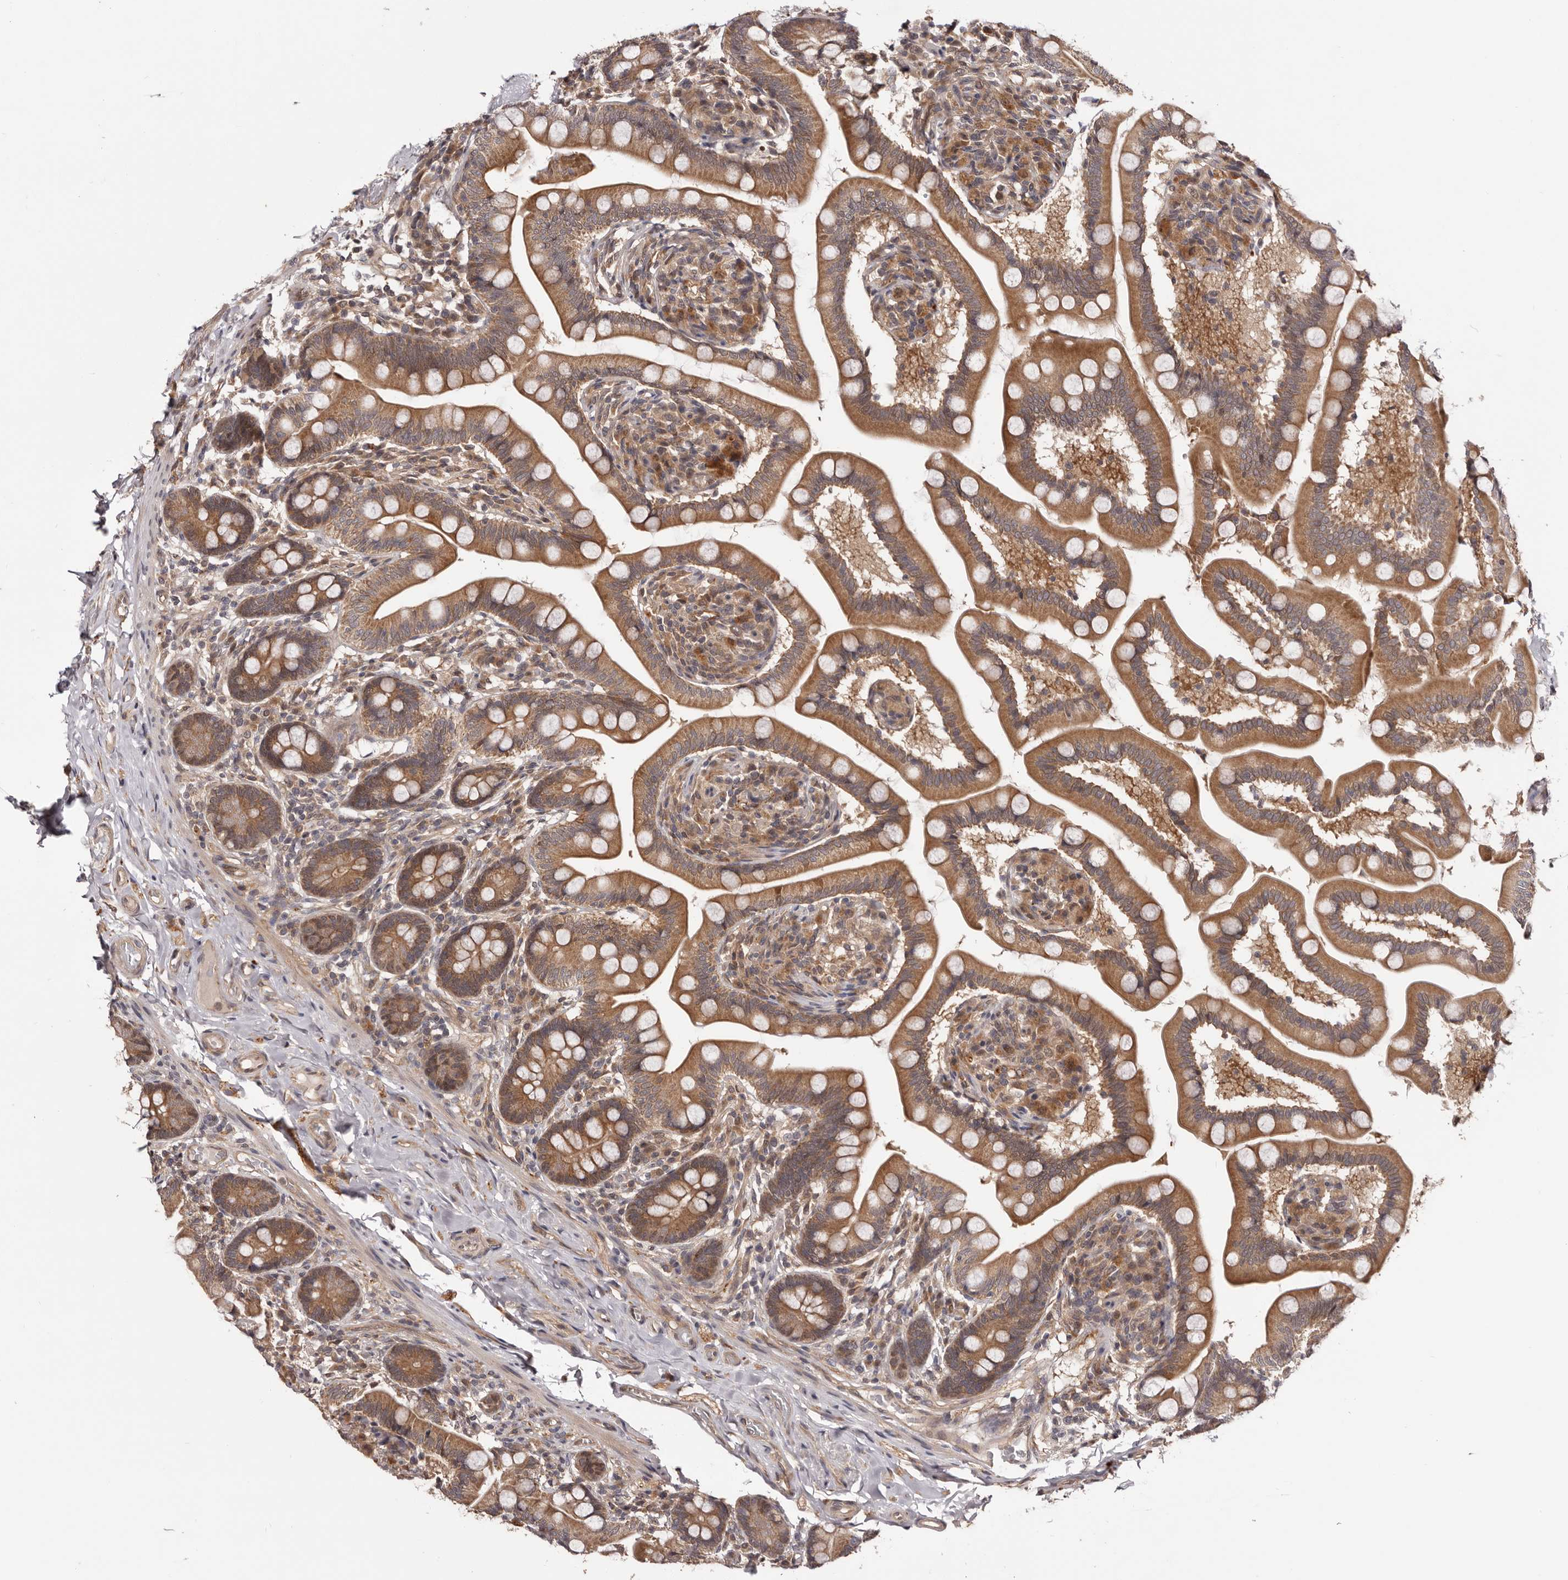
{"staining": {"intensity": "moderate", "quantity": ">75%", "location": "cytoplasmic/membranous"}, "tissue": "small intestine", "cell_type": "Glandular cells", "image_type": "normal", "snomed": [{"axis": "morphology", "description": "Normal tissue, NOS"}, {"axis": "topography", "description": "Small intestine"}], "caption": "Unremarkable small intestine shows moderate cytoplasmic/membranous staining in approximately >75% of glandular cells, visualized by immunohistochemistry.", "gene": "MDP1", "patient": {"sex": "female", "age": 64}}